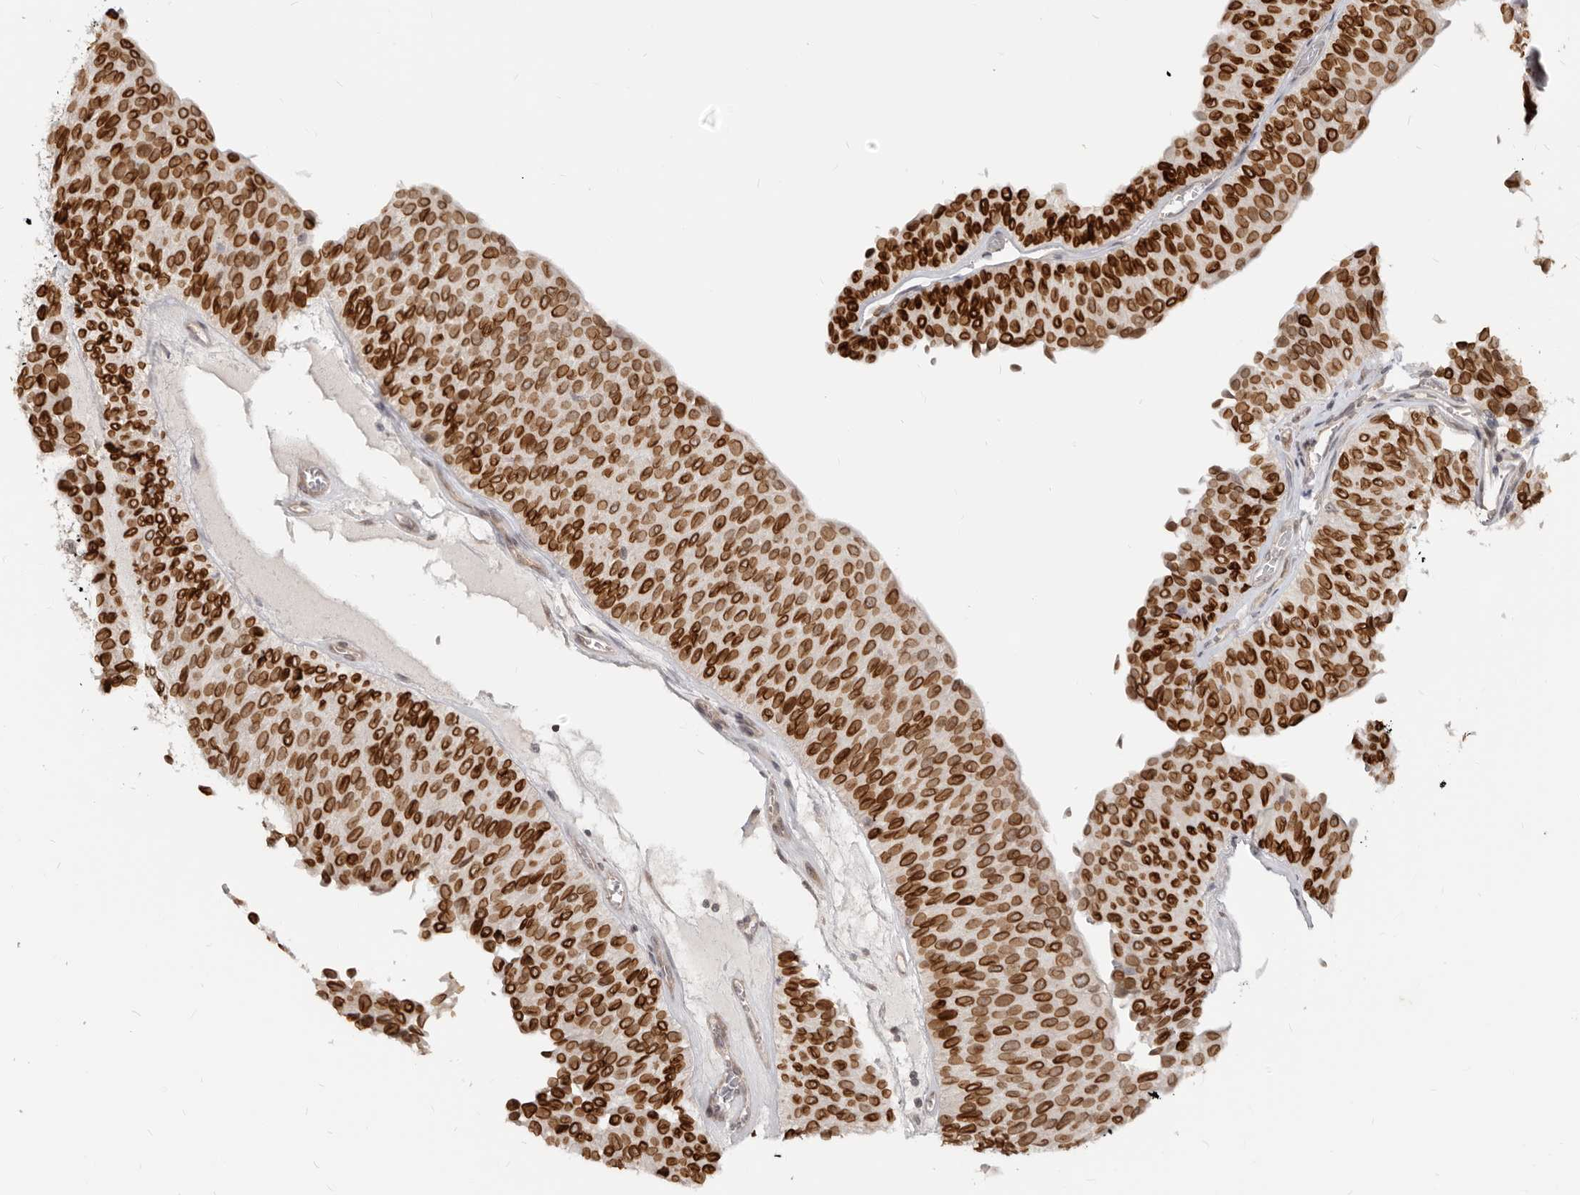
{"staining": {"intensity": "strong", "quantity": ">75%", "location": "cytoplasmic/membranous,nuclear"}, "tissue": "urothelial cancer", "cell_type": "Tumor cells", "image_type": "cancer", "snomed": [{"axis": "morphology", "description": "Urothelial carcinoma, Low grade"}, {"axis": "topography", "description": "Urinary bladder"}], "caption": "Strong cytoplasmic/membranous and nuclear protein staining is appreciated in approximately >75% of tumor cells in low-grade urothelial carcinoma.", "gene": "NUP153", "patient": {"sex": "male", "age": 78}}